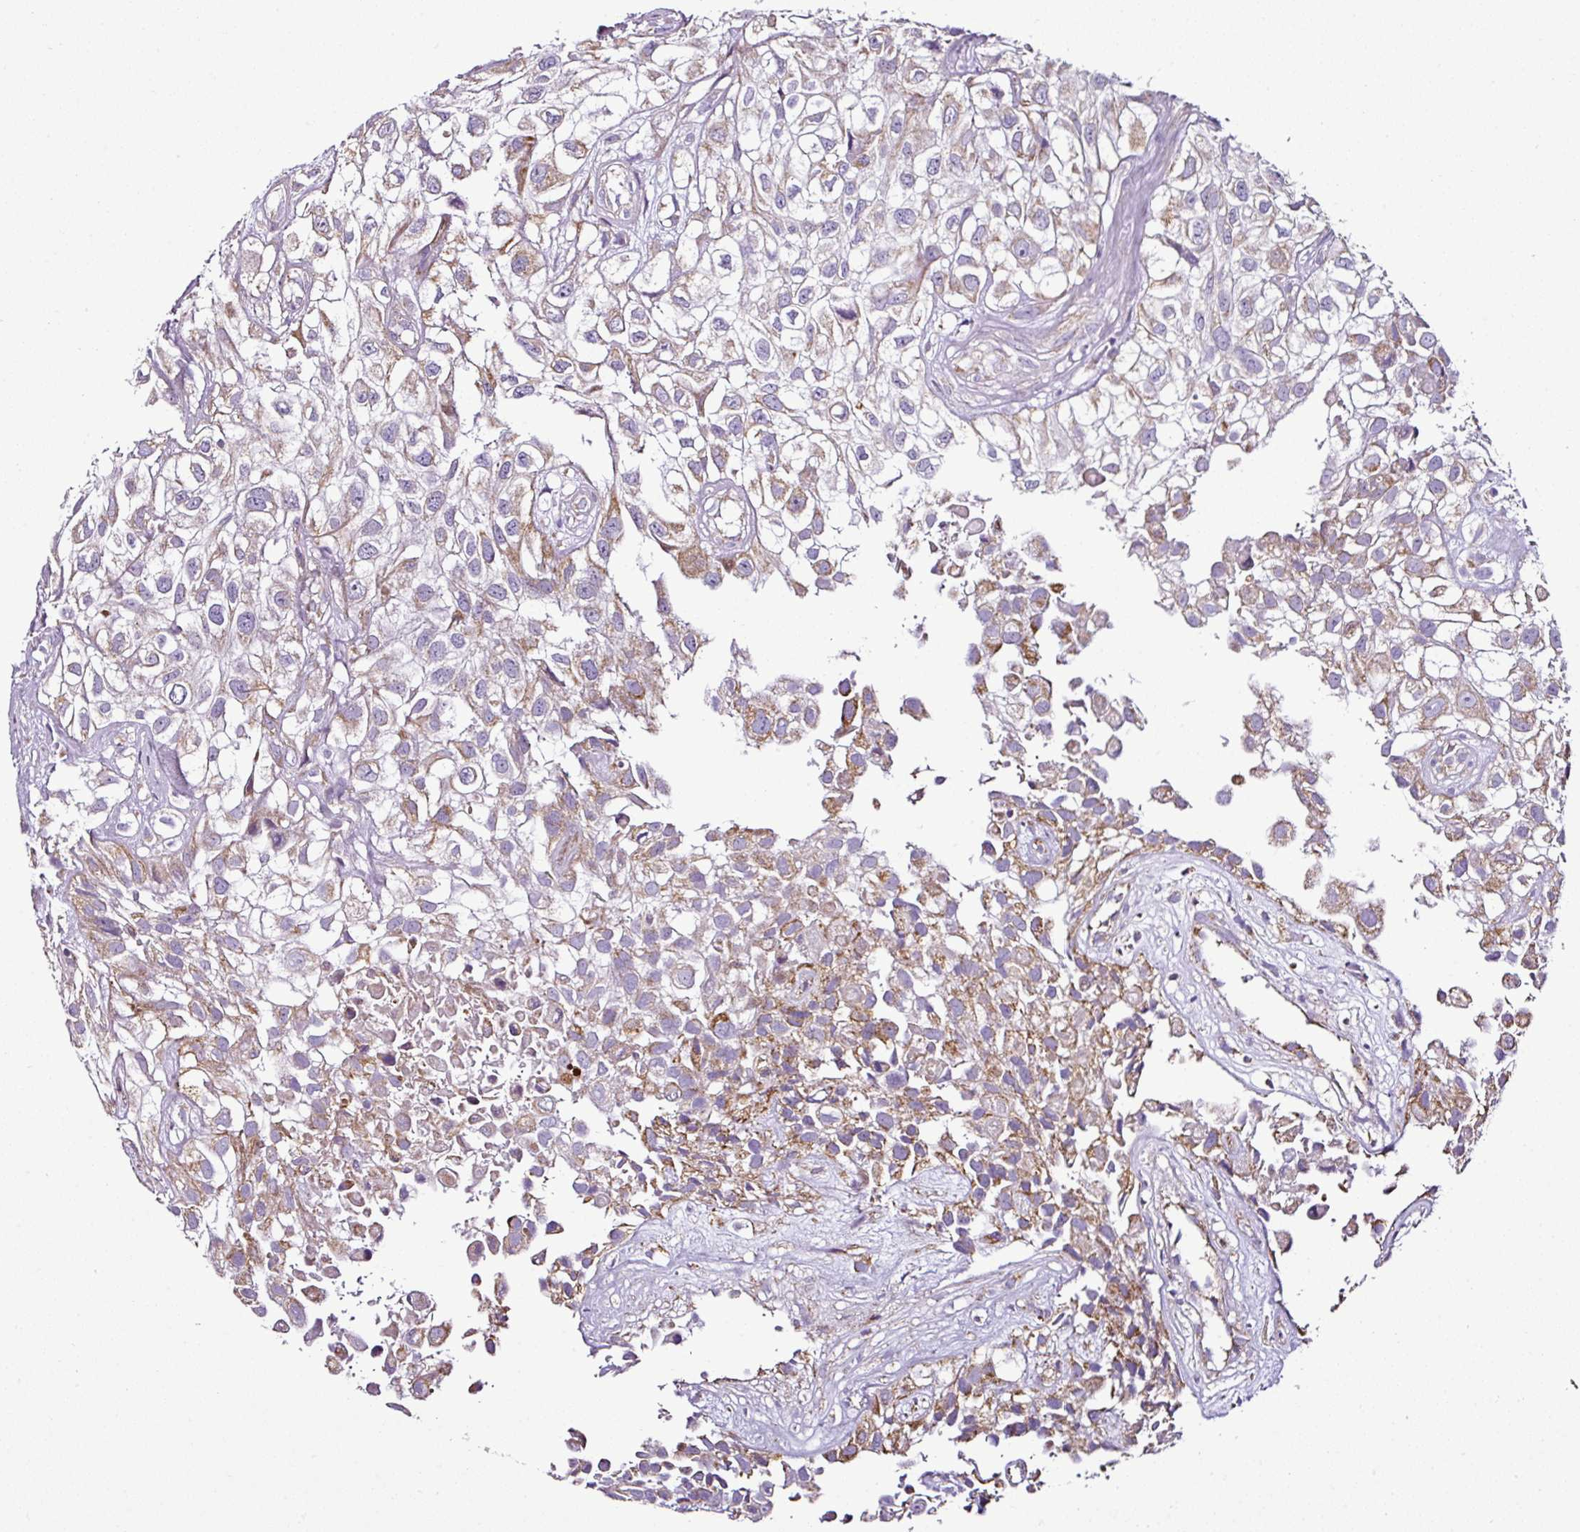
{"staining": {"intensity": "moderate", "quantity": "25%-75%", "location": "cytoplasmic/membranous"}, "tissue": "urothelial cancer", "cell_type": "Tumor cells", "image_type": "cancer", "snomed": [{"axis": "morphology", "description": "Urothelial carcinoma, High grade"}, {"axis": "topography", "description": "Urinary bladder"}], "caption": "There is medium levels of moderate cytoplasmic/membranous expression in tumor cells of urothelial carcinoma (high-grade), as demonstrated by immunohistochemical staining (brown color).", "gene": "DPAGT1", "patient": {"sex": "male", "age": 56}}